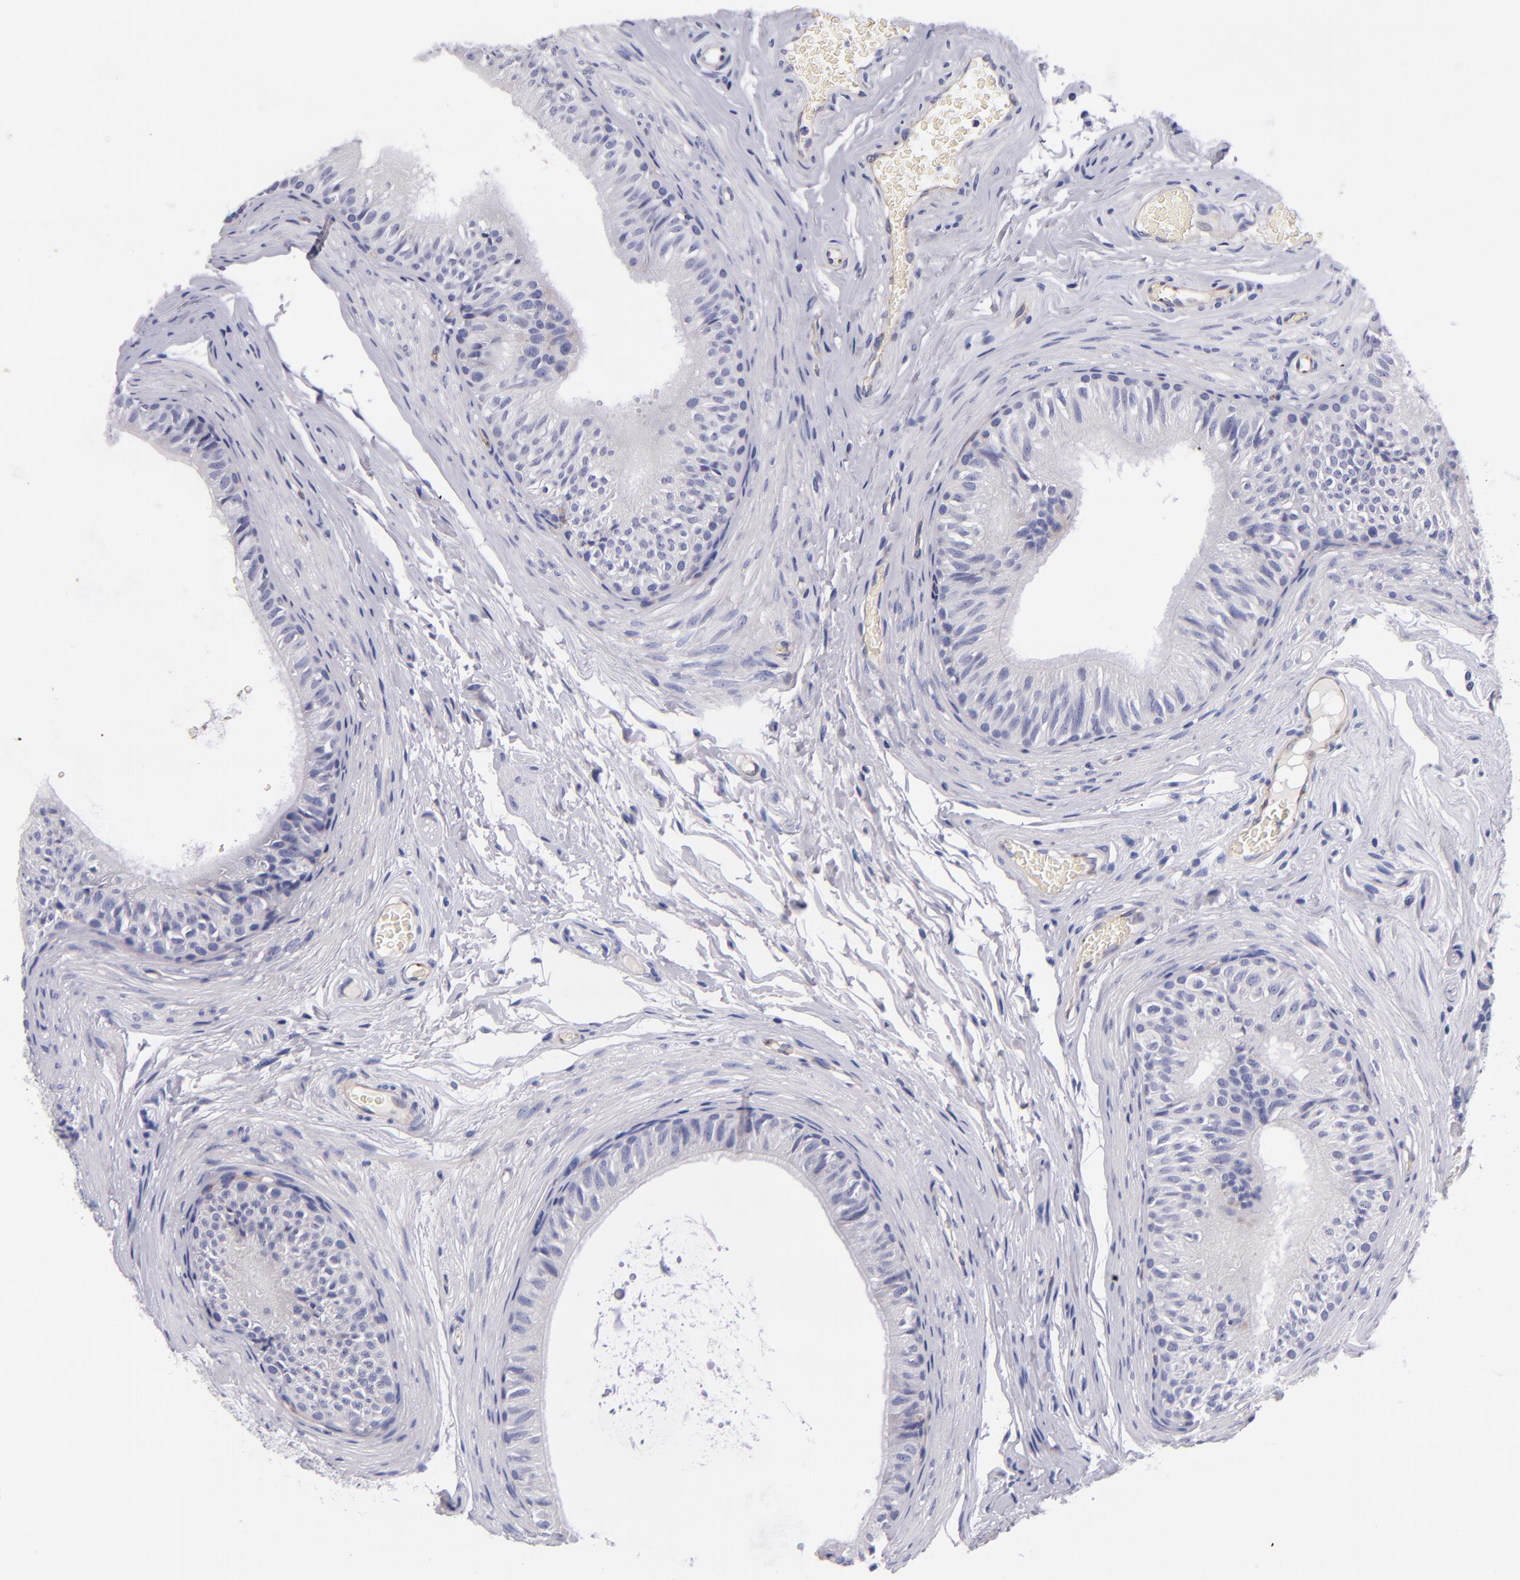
{"staining": {"intensity": "negative", "quantity": "none", "location": "none"}, "tissue": "epididymis", "cell_type": "Glandular cells", "image_type": "normal", "snomed": [{"axis": "morphology", "description": "Normal tissue, NOS"}, {"axis": "topography", "description": "Testis"}, {"axis": "topography", "description": "Epididymis"}], "caption": "Protein analysis of normal epididymis shows no significant expression in glandular cells.", "gene": "NOS3", "patient": {"sex": "male", "age": 36}}